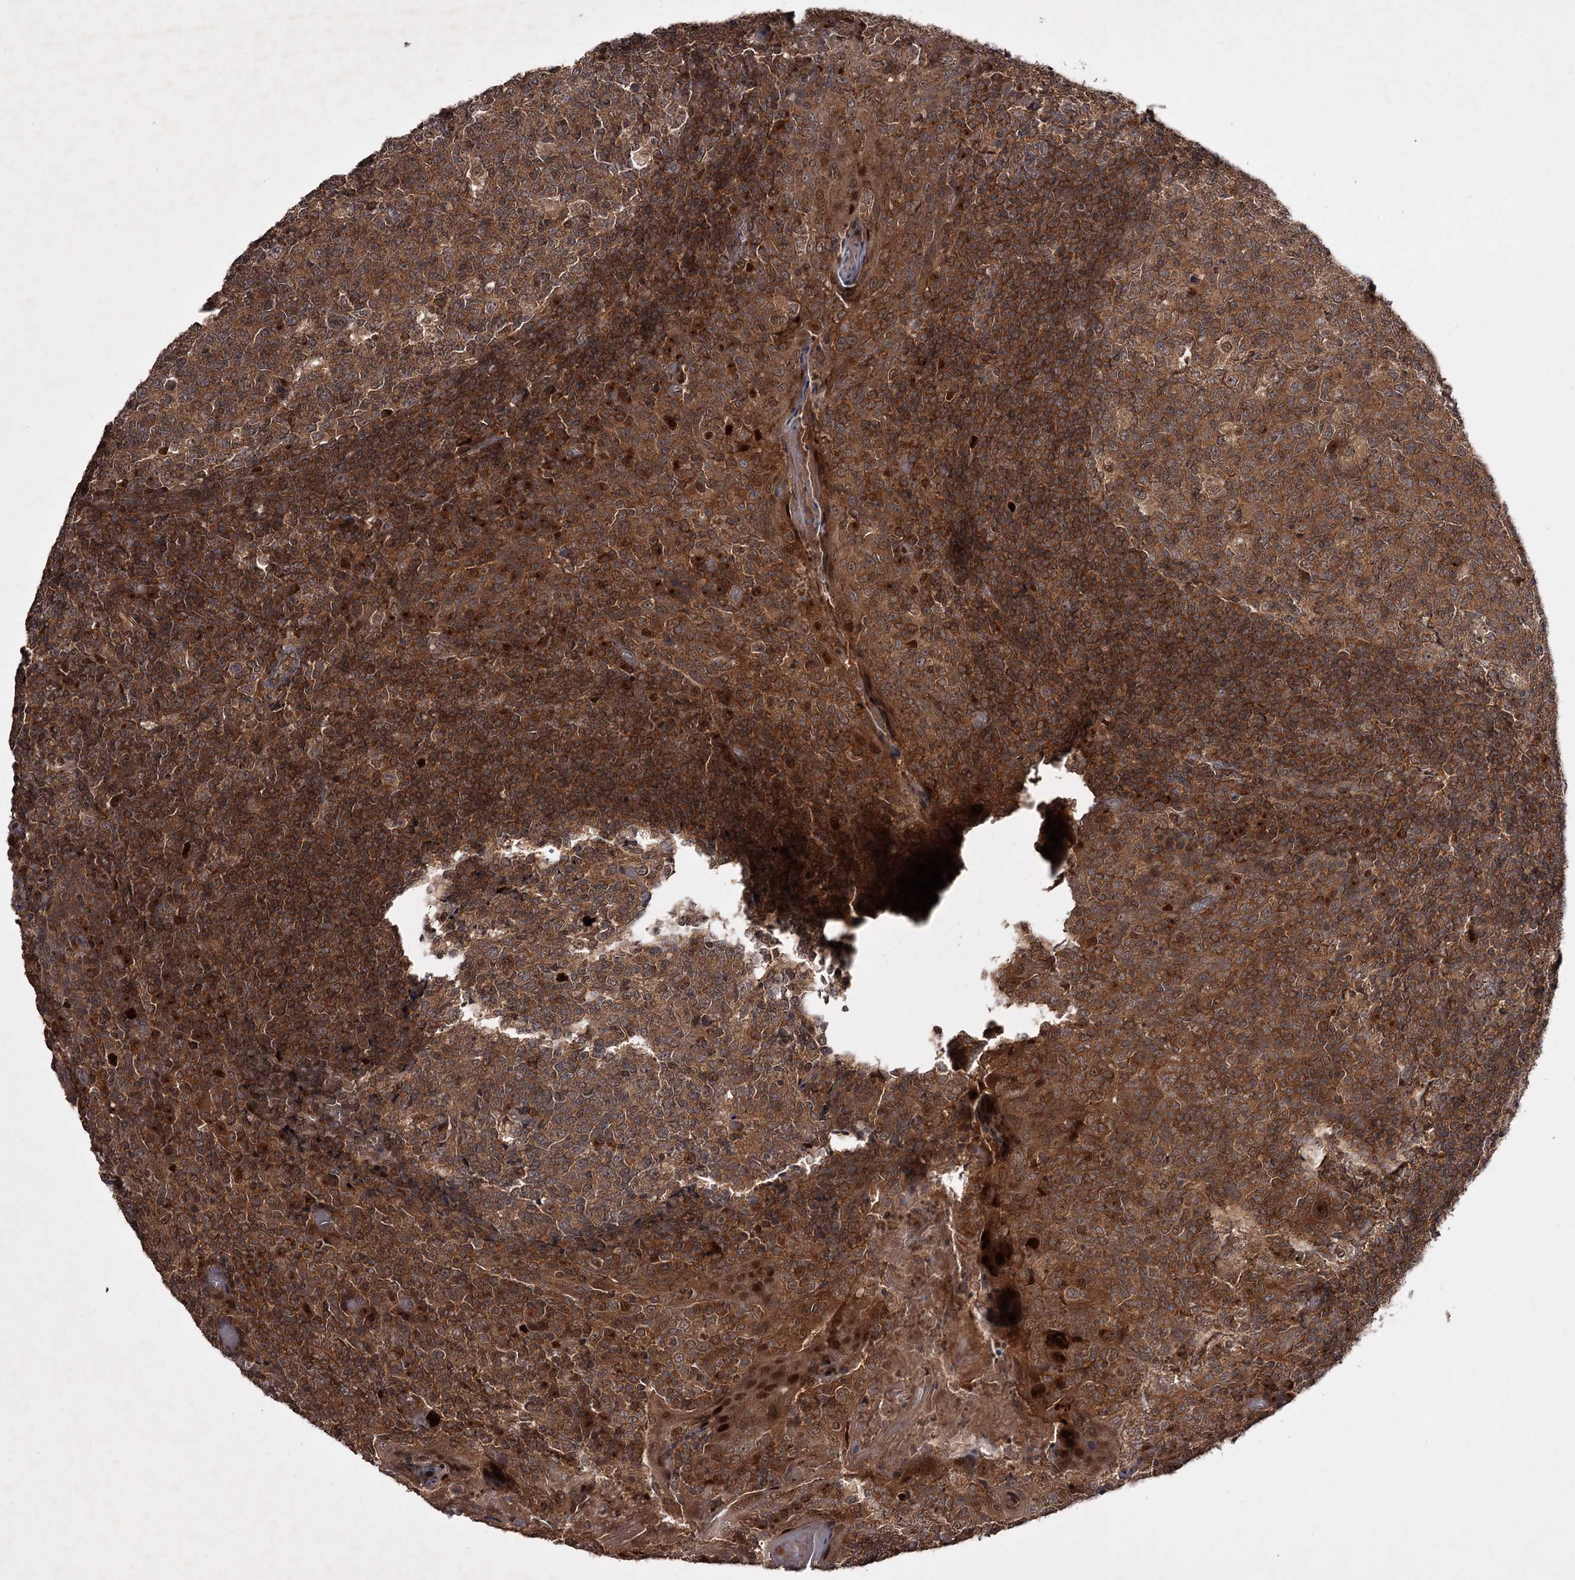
{"staining": {"intensity": "moderate", "quantity": ">75%", "location": "cytoplasmic/membranous"}, "tissue": "tonsil", "cell_type": "Germinal center cells", "image_type": "normal", "snomed": [{"axis": "morphology", "description": "Normal tissue, NOS"}, {"axis": "topography", "description": "Tonsil"}], "caption": "Moderate cytoplasmic/membranous staining for a protein is identified in approximately >75% of germinal center cells of normal tonsil using IHC.", "gene": "TBC1D23", "patient": {"sex": "female", "age": 19}}